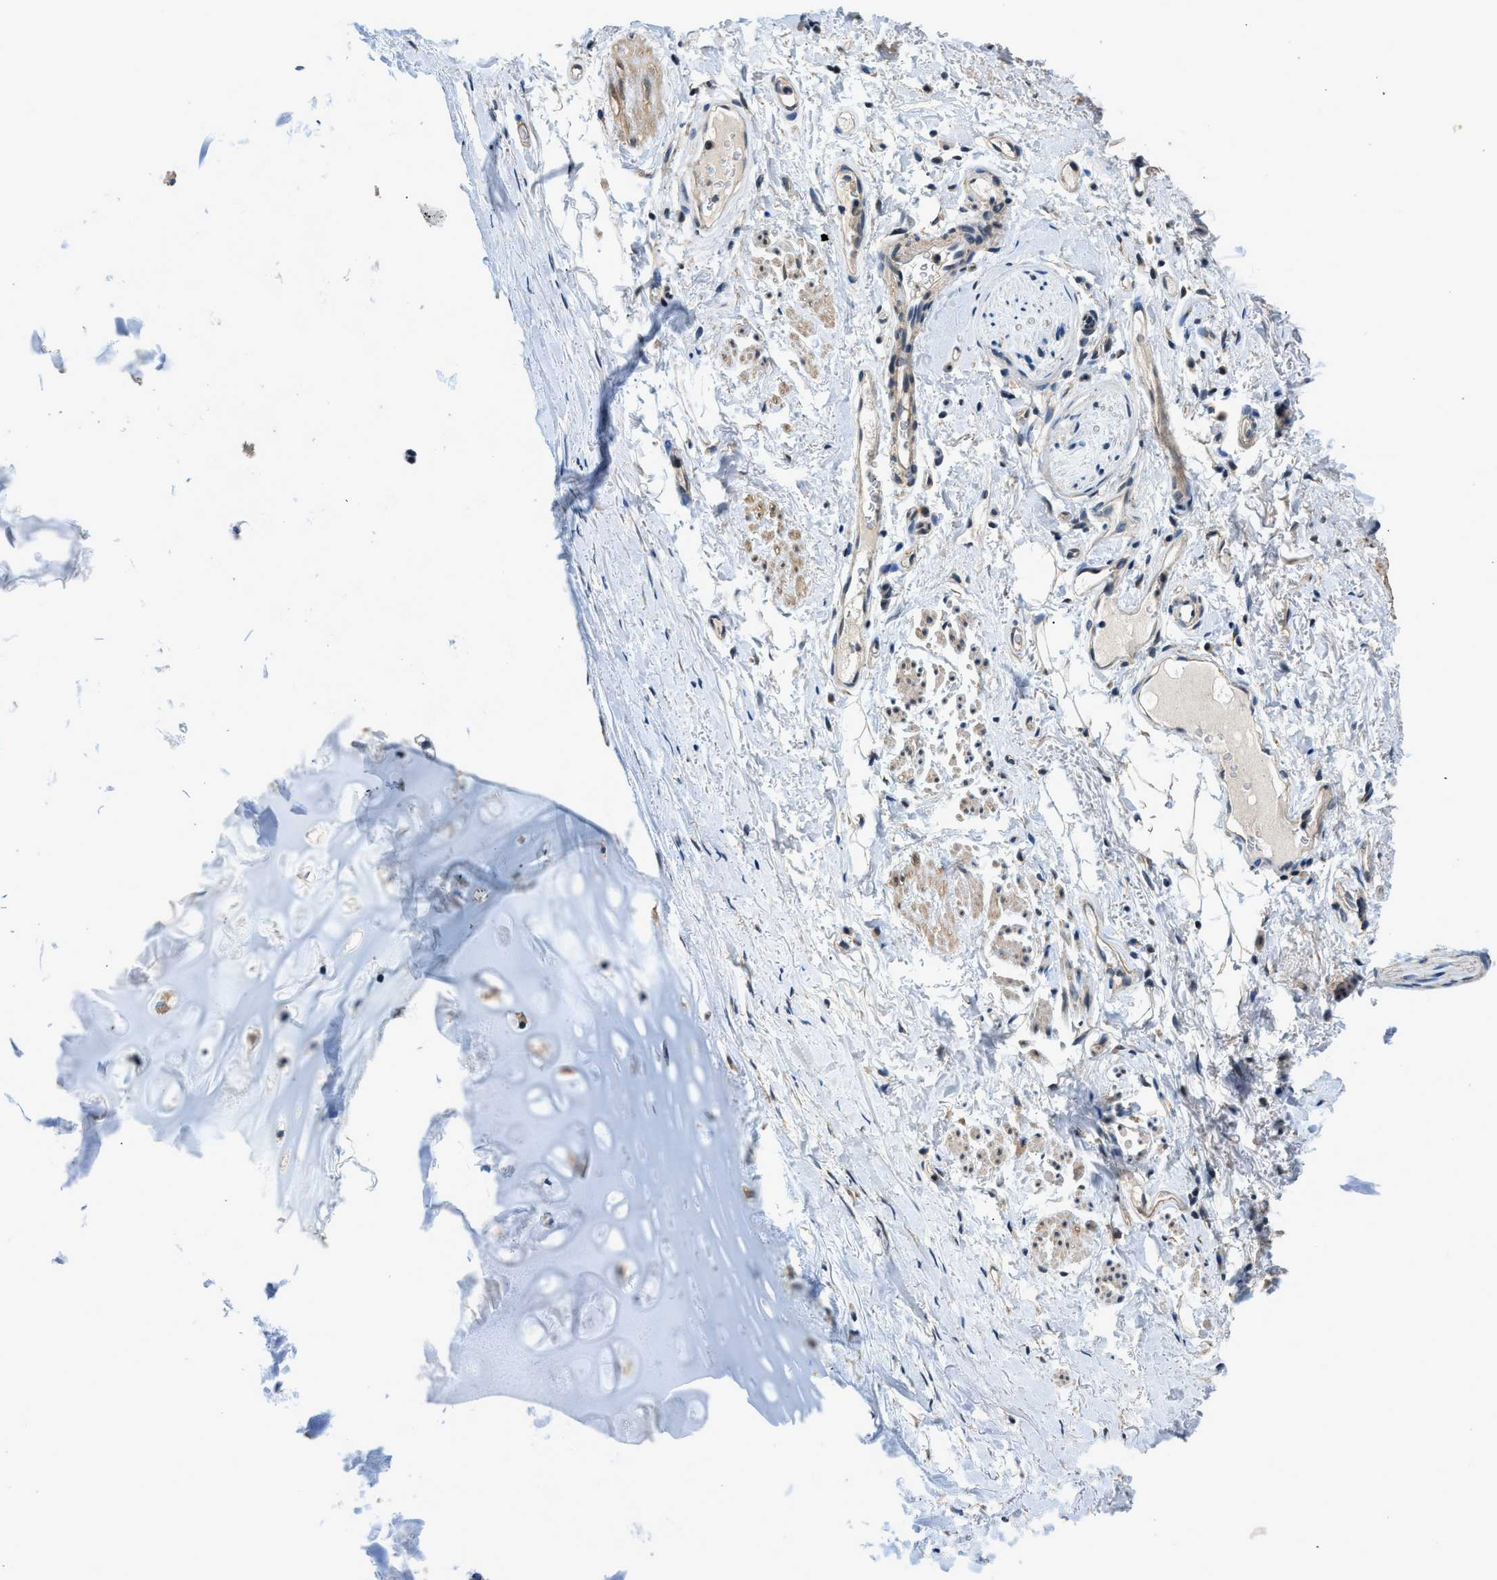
{"staining": {"intensity": "weak", "quantity": ">75%", "location": "cytoplasmic/membranous"}, "tissue": "adipose tissue", "cell_type": "Adipocytes", "image_type": "normal", "snomed": [{"axis": "morphology", "description": "Normal tissue, NOS"}, {"axis": "topography", "description": "Cartilage tissue"}, {"axis": "topography", "description": "Bronchus"}], "caption": "Weak cytoplasmic/membranous positivity is seen in about >75% of adipocytes in unremarkable adipose tissue.", "gene": "SSH2", "patient": {"sex": "female", "age": 73}}